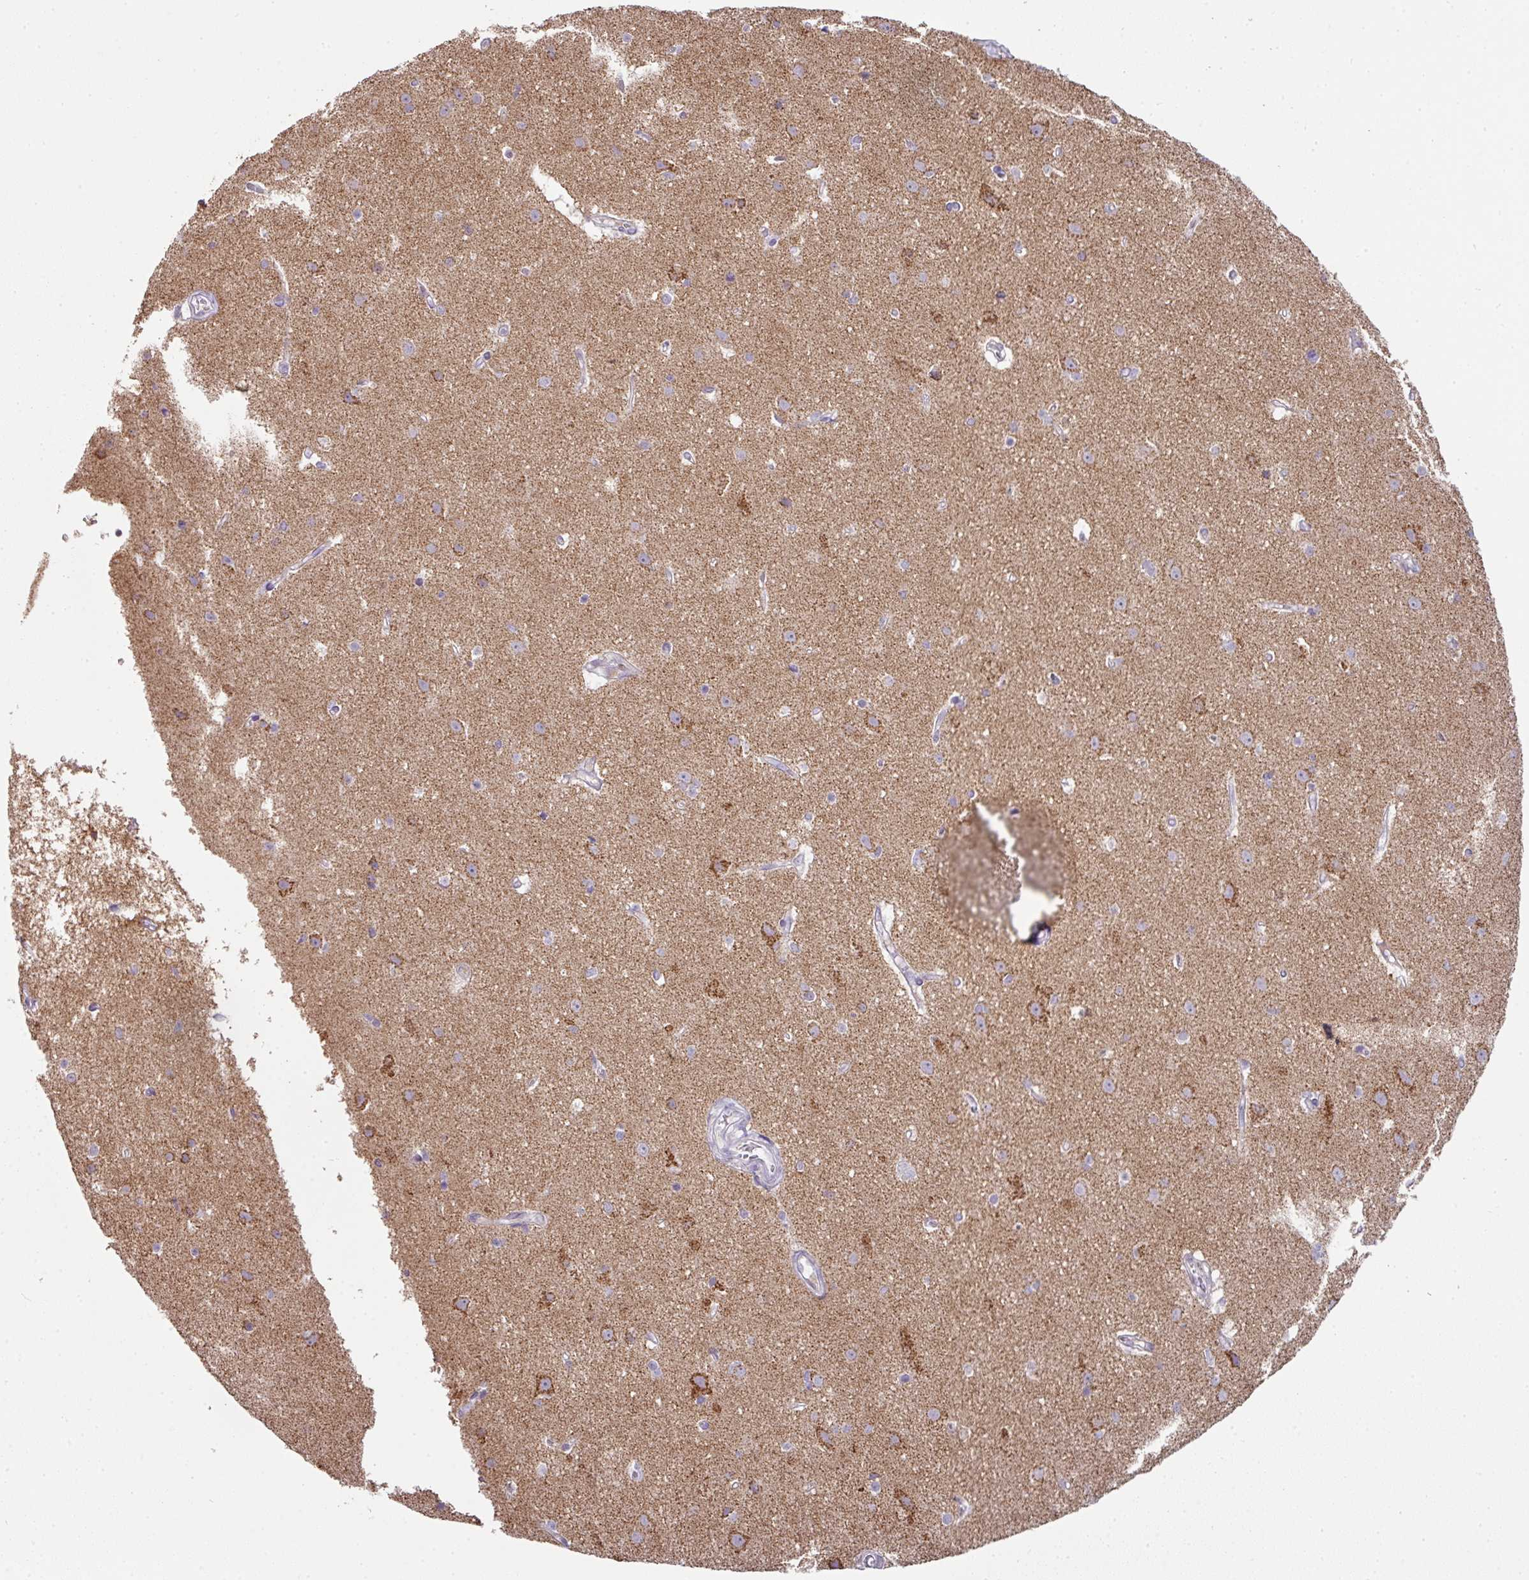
{"staining": {"intensity": "negative", "quantity": "none", "location": "none"}, "tissue": "cerebral cortex", "cell_type": "Endothelial cells", "image_type": "normal", "snomed": [{"axis": "morphology", "description": "Normal tissue, NOS"}, {"axis": "topography", "description": "Cerebral cortex"}], "caption": "Immunohistochemistry image of unremarkable cerebral cortex: human cerebral cortex stained with DAB exhibits no significant protein staining in endothelial cells. (Immunohistochemistry (ihc), brightfield microscopy, high magnification).", "gene": "ANKRD18A", "patient": {"sex": "male", "age": 37}}